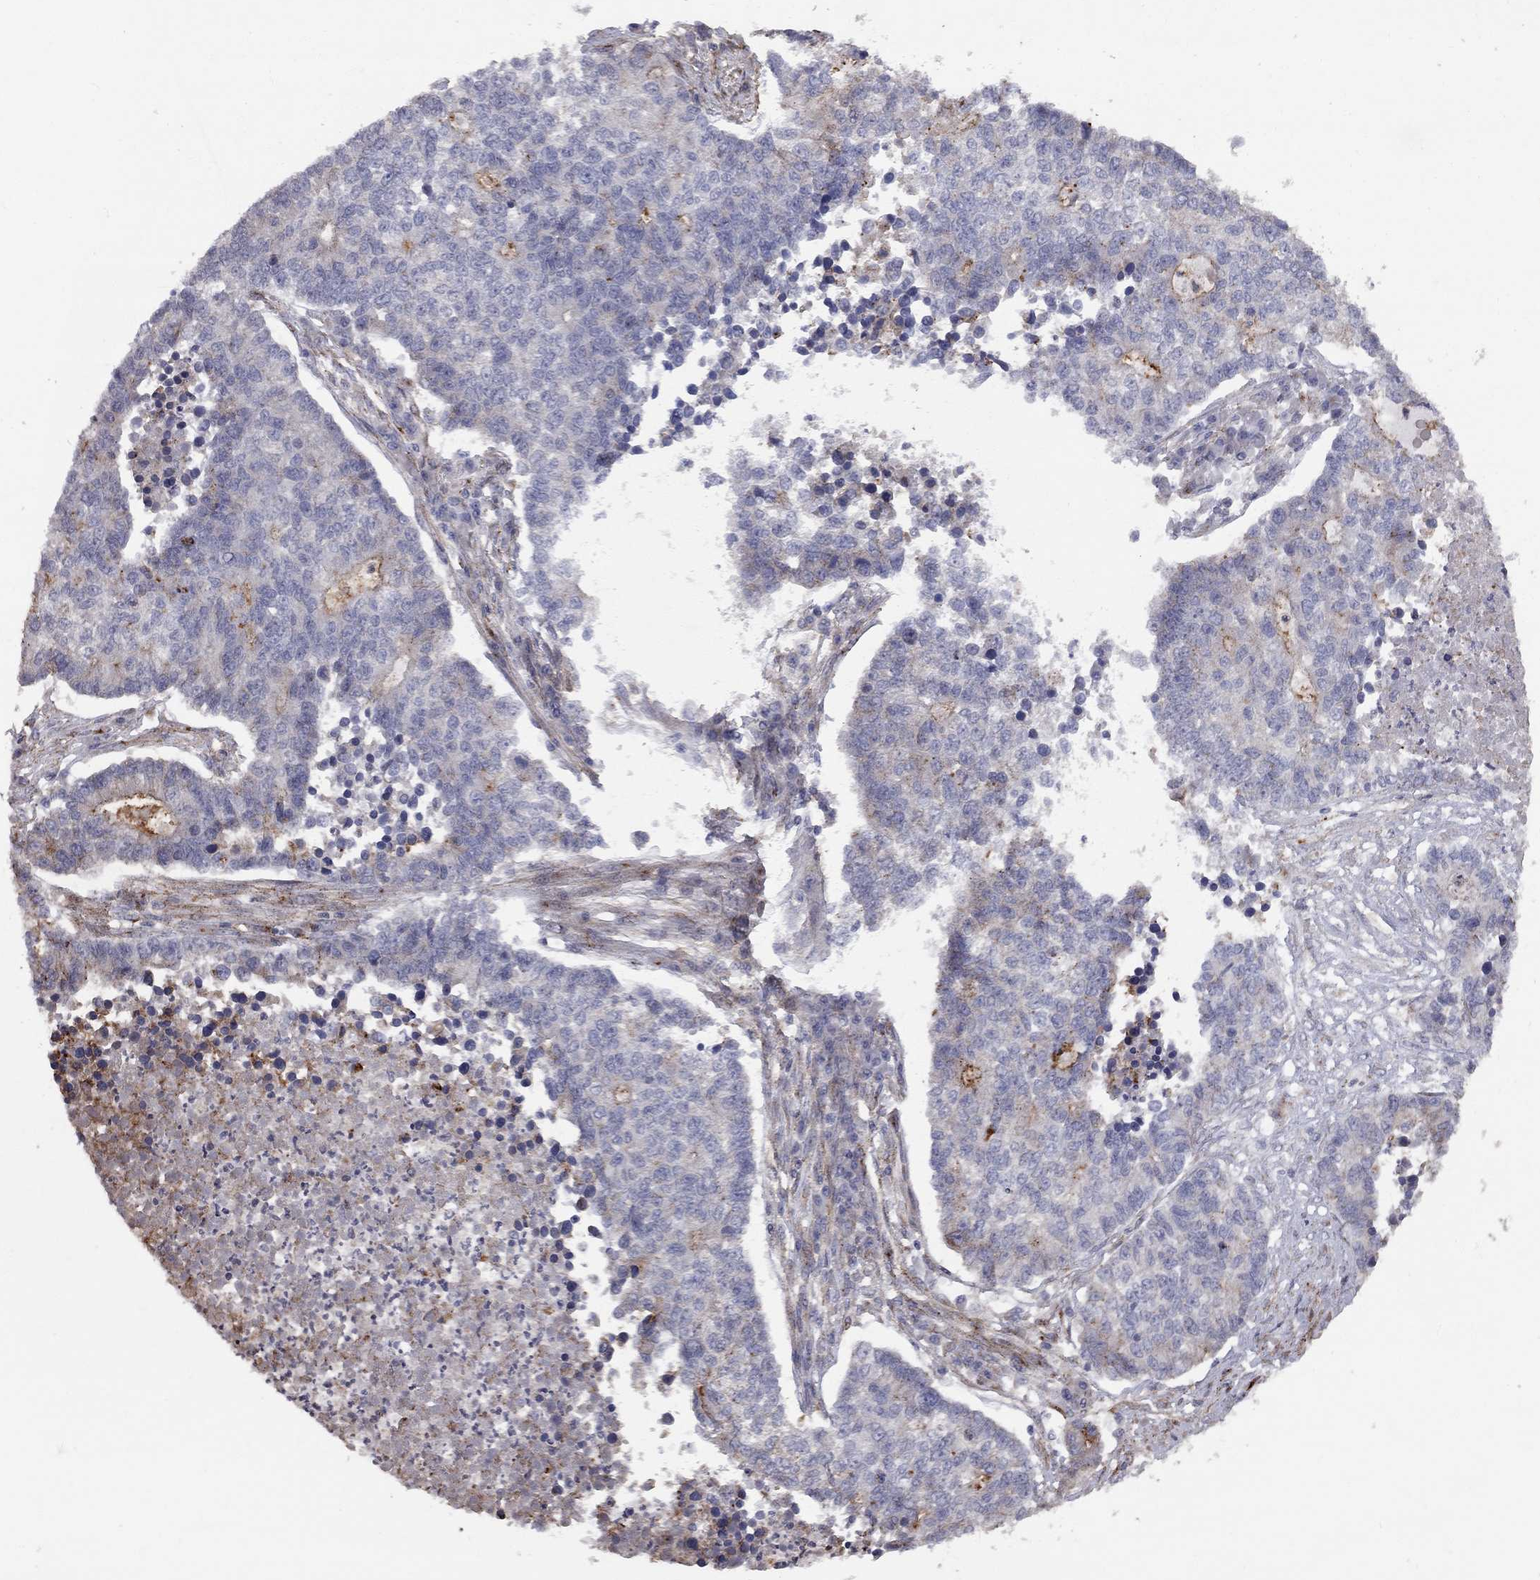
{"staining": {"intensity": "negative", "quantity": "none", "location": "none"}, "tissue": "lung cancer", "cell_type": "Tumor cells", "image_type": "cancer", "snomed": [{"axis": "morphology", "description": "Adenocarcinoma, NOS"}, {"axis": "topography", "description": "Lung"}], "caption": "Lung cancer (adenocarcinoma) was stained to show a protein in brown. There is no significant staining in tumor cells.", "gene": "RASEF", "patient": {"sex": "male", "age": 57}}